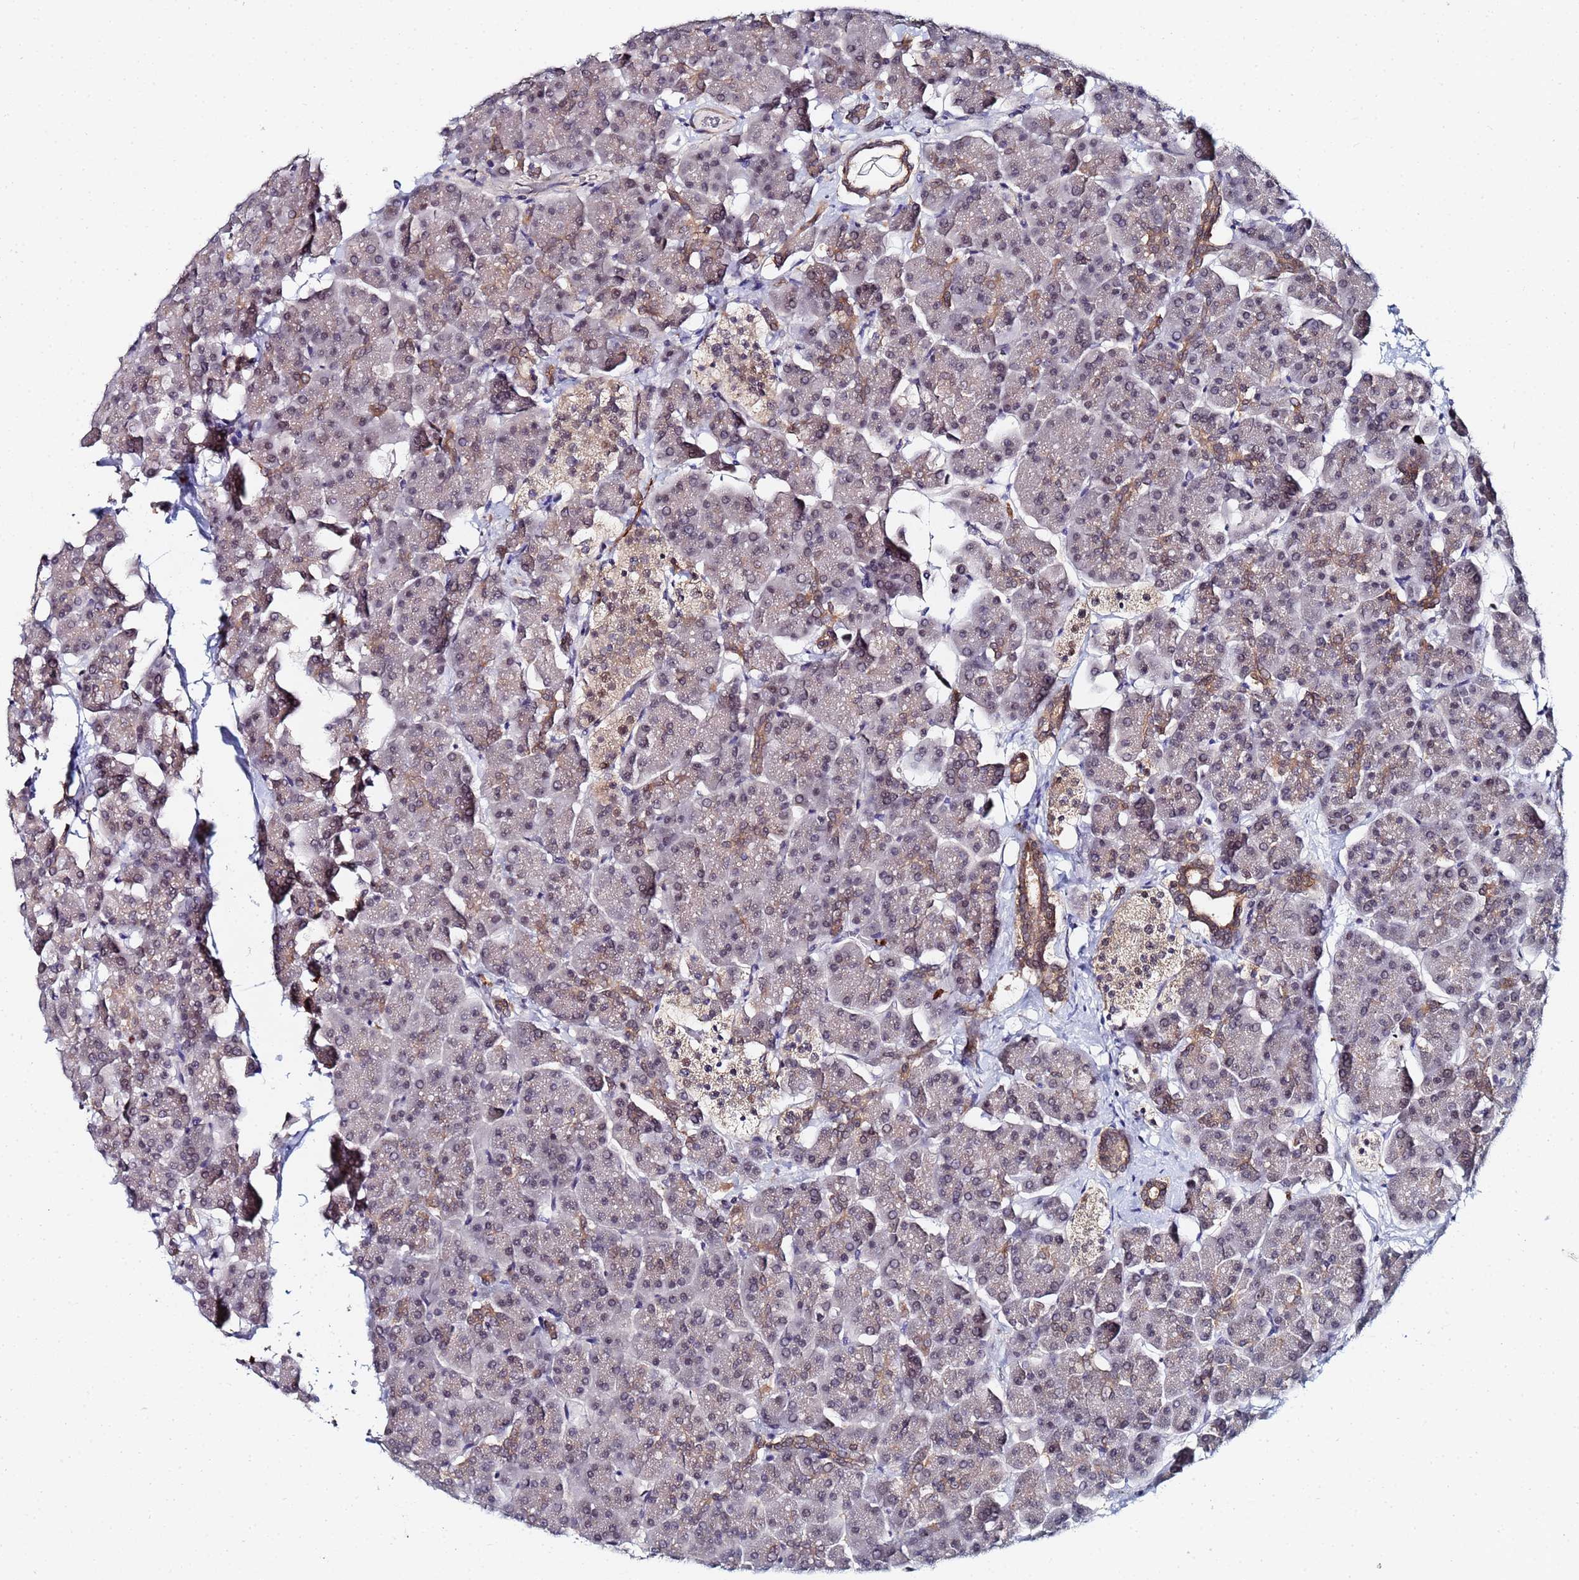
{"staining": {"intensity": "moderate", "quantity": "<25%", "location": "cytoplasmic/membranous"}, "tissue": "pancreas", "cell_type": "Exocrine glandular cells", "image_type": "normal", "snomed": [{"axis": "morphology", "description": "Normal tissue, NOS"}, {"axis": "topography", "description": "Pancreas"}, {"axis": "topography", "description": "Peripheral nerve tissue"}], "caption": "Pancreas stained with a brown dye exhibits moderate cytoplasmic/membranous positive staining in approximately <25% of exocrine glandular cells.", "gene": "MTCL1", "patient": {"sex": "male", "age": 54}}